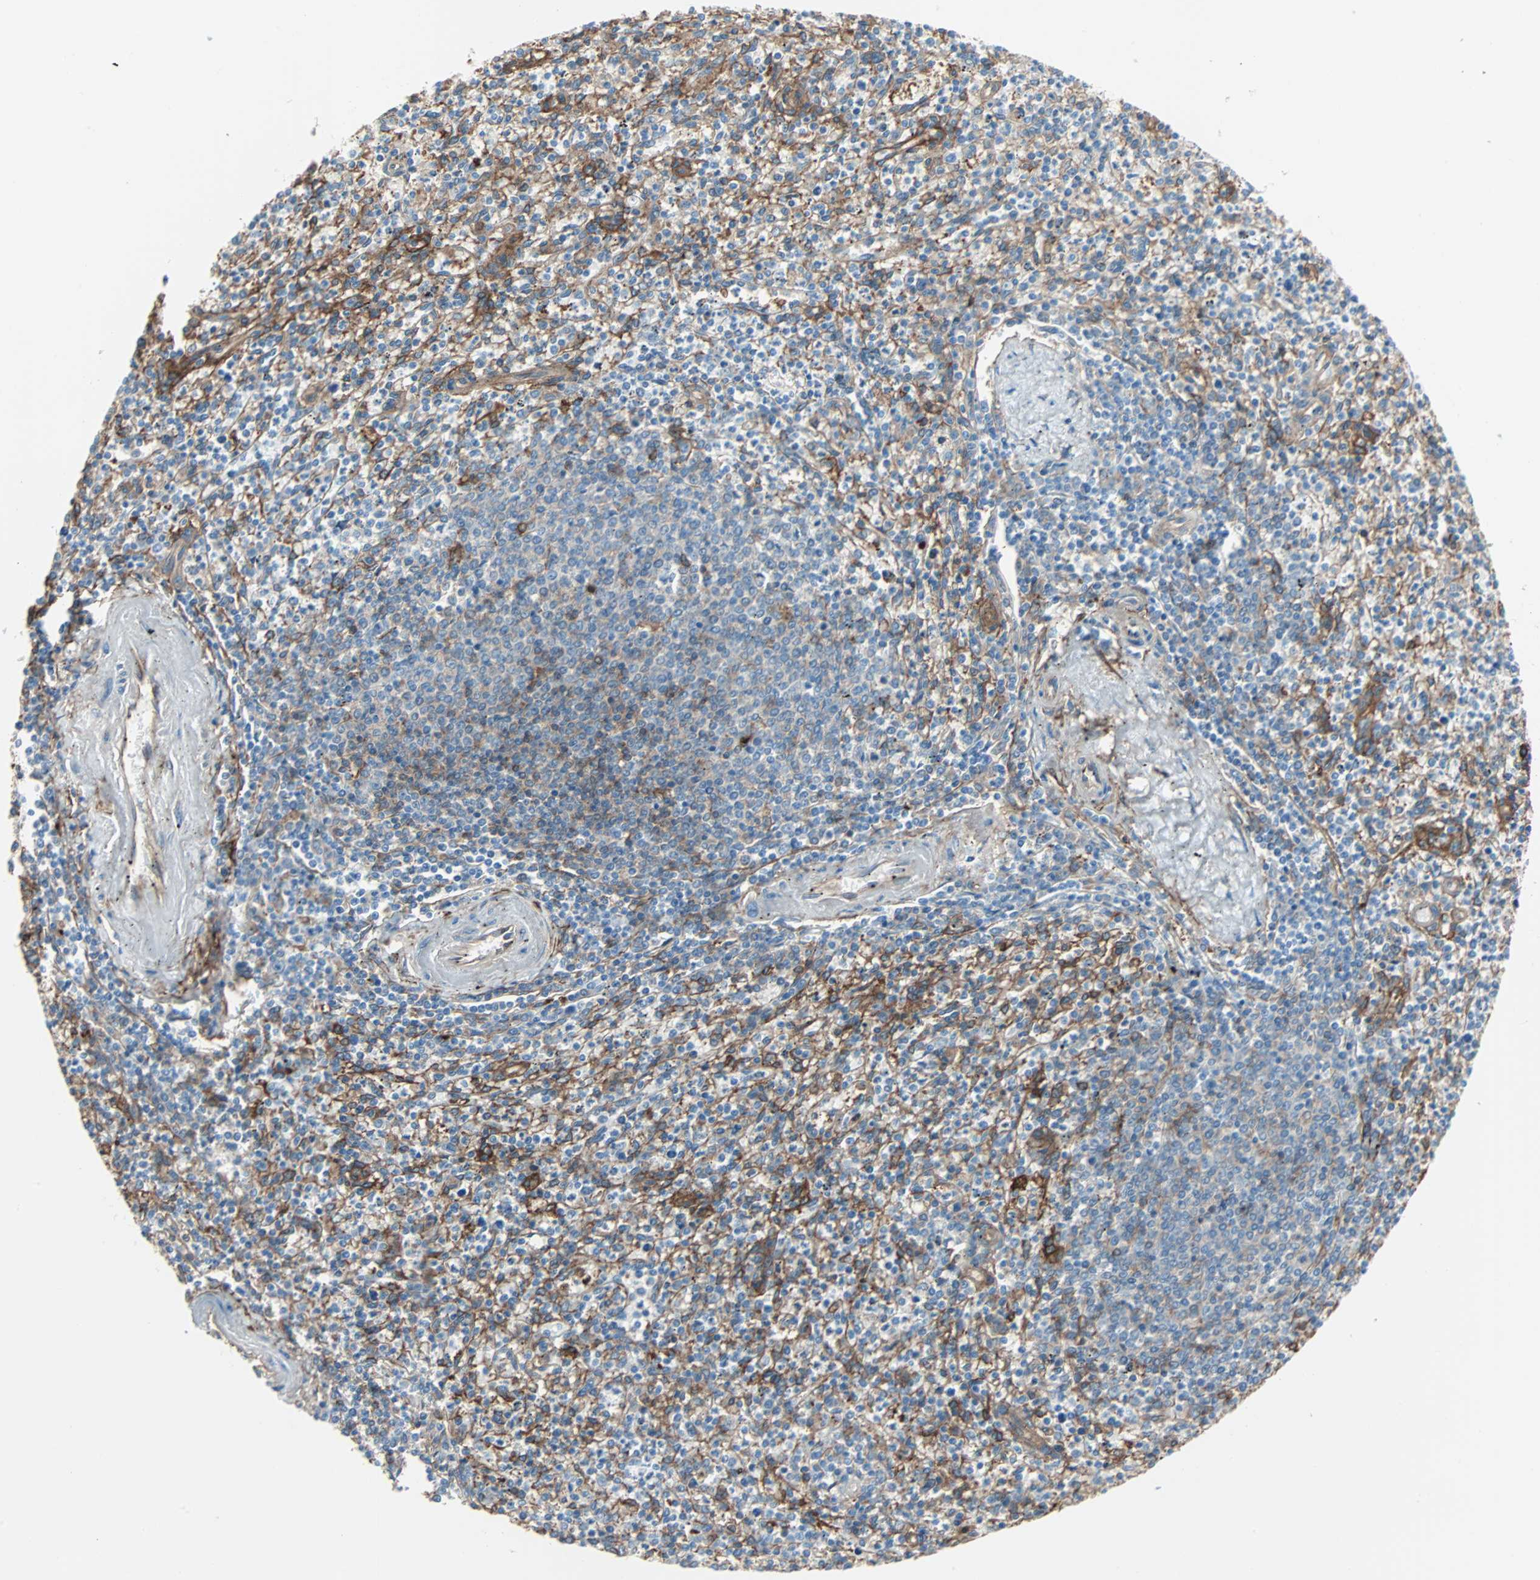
{"staining": {"intensity": "strong", "quantity": "25%-75%", "location": "cytoplasmic/membranous"}, "tissue": "spleen", "cell_type": "Cells in red pulp", "image_type": "normal", "snomed": [{"axis": "morphology", "description": "Normal tissue, NOS"}, {"axis": "topography", "description": "Spleen"}], "caption": "Protein staining of normal spleen demonstrates strong cytoplasmic/membranous staining in about 25%-75% of cells in red pulp.", "gene": "EPB41L2", "patient": {"sex": "male", "age": 72}}